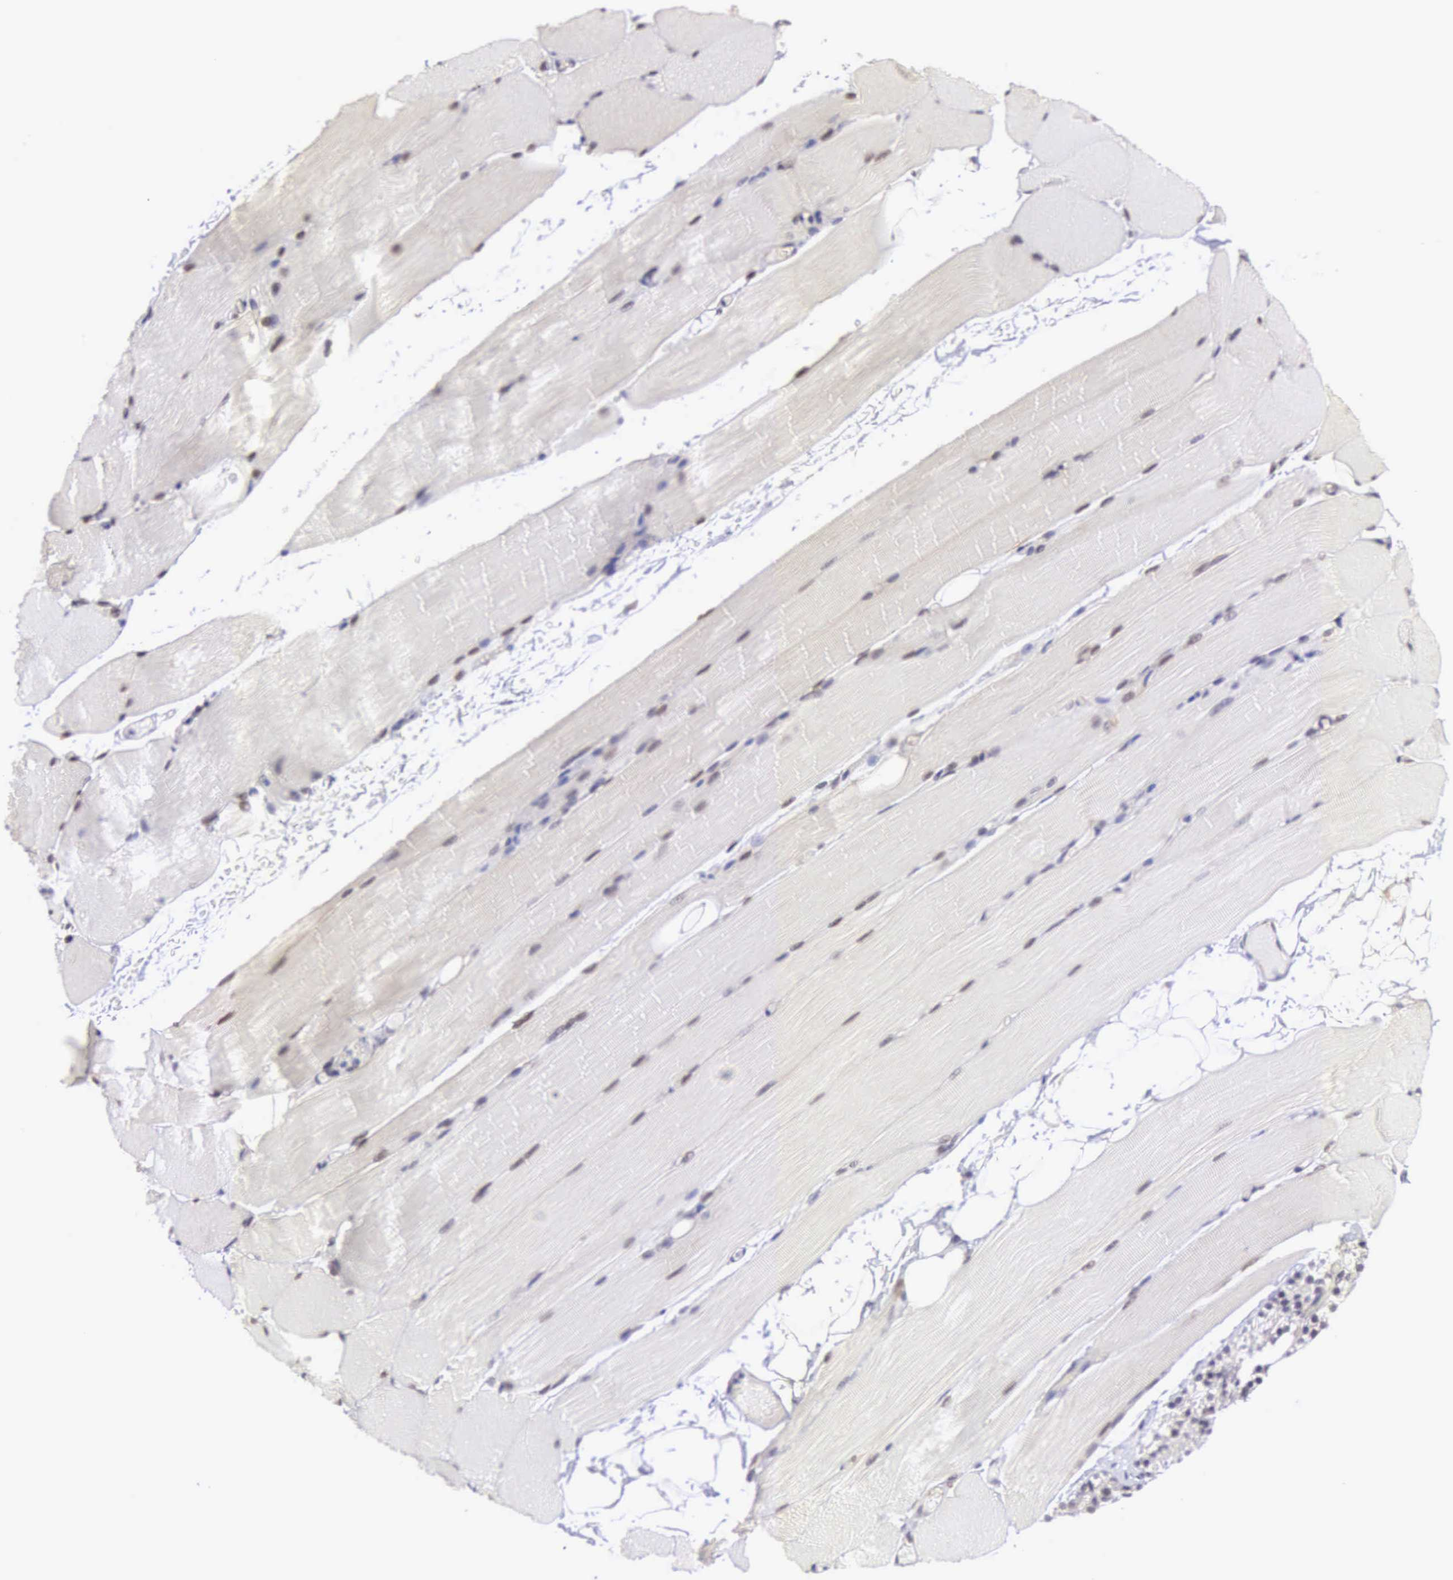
{"staining": {"intensity": "weak", "quantity": "<25%", "location": "nuclear"}, "tissue": "skeletal muscle", "cell_type": "Myocytes", "image_type": "normal", "snomed": [{"axis": "morphology", "description": "Normal tissue, NOS"}, {"axis": "topography", "description": "Skeletal muscle"}, {"axis": "topography", "description": "Parathyroid gland"}], "caption": "This photomicrograph is of unremarkable skeletal muscle stained with IHC to label a protein in brown with the nuclei are counter-stained blue. There is no expression in myocytes.", "gene": "MORC2", "patient": {"sex": "female", "age": 37}}